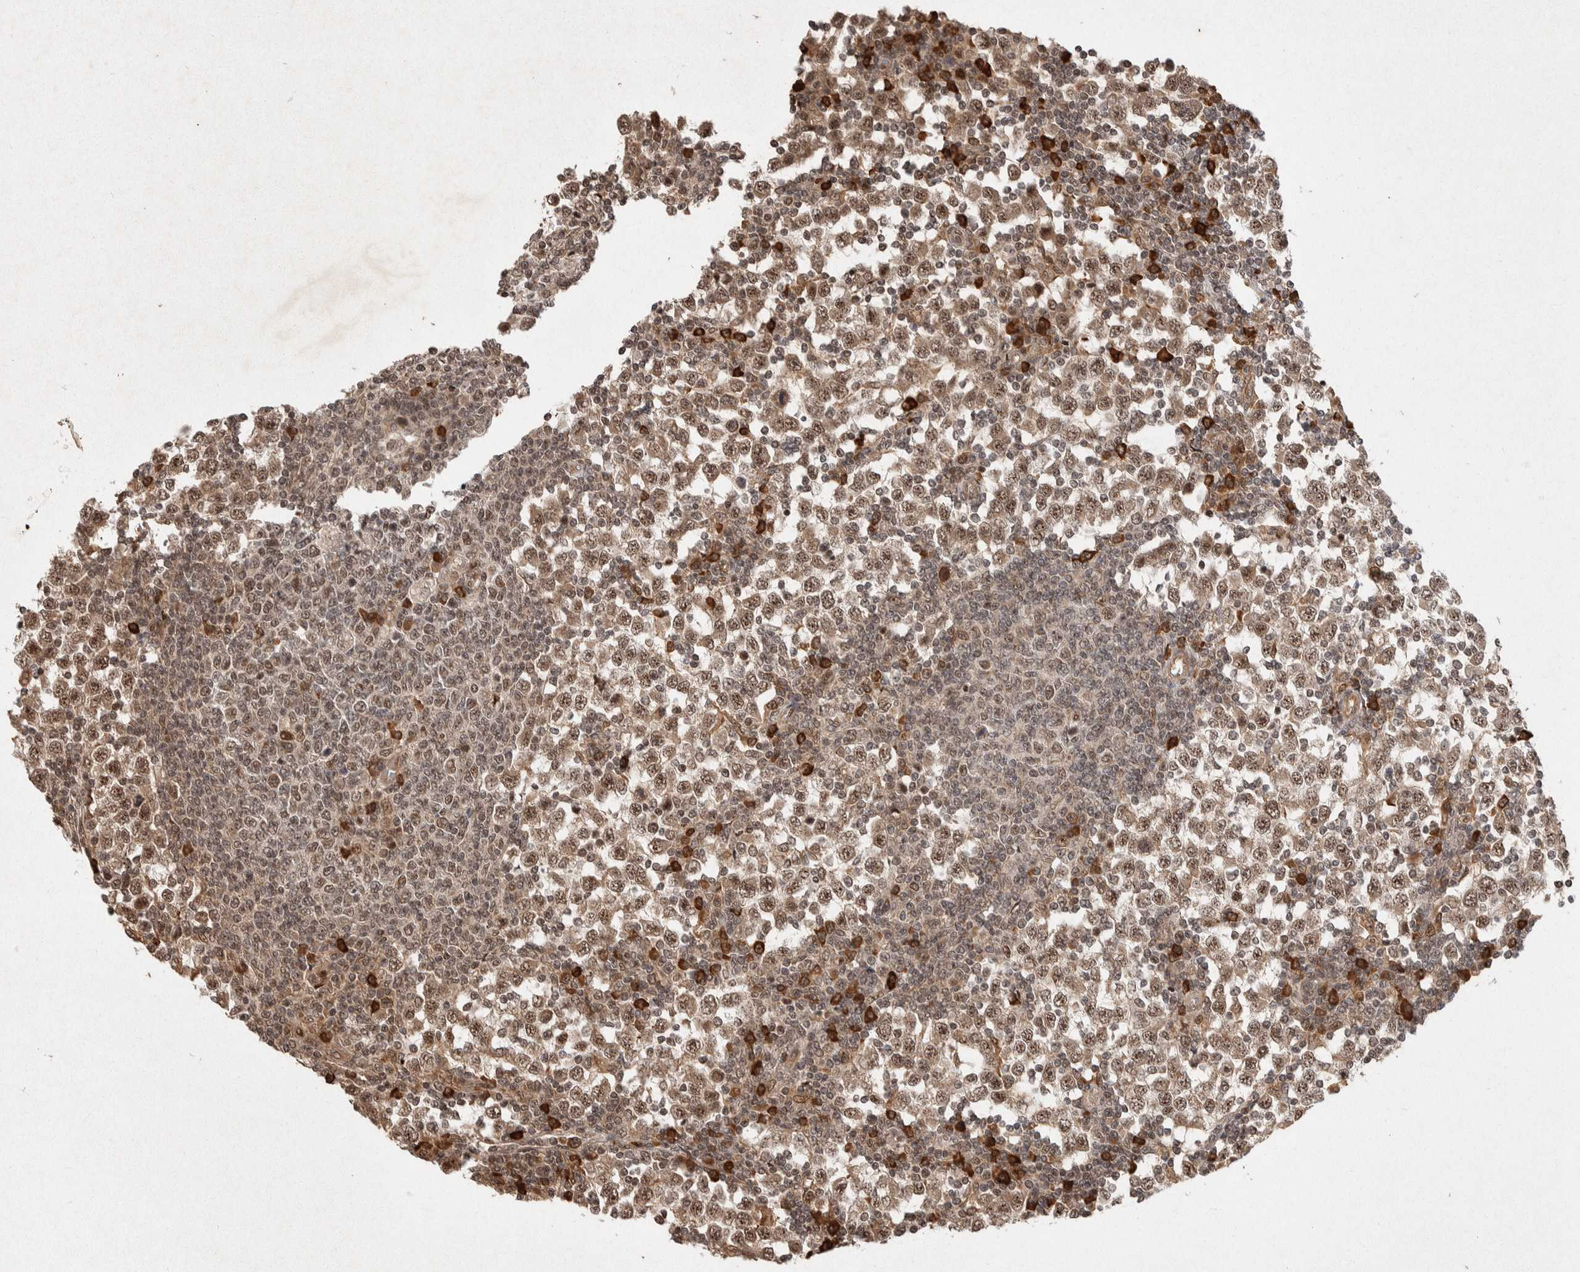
{"staining": {"intensity": "moderate", "quantity": ">75%", "location": "nuclear"}, "tissue": "testis cancer", "cell_type": "Tumor cells", "image_type": "cancer", "snomed": [{"axis": "morphology", "description": "Seminoma, NOS"}, {"axis": "topography", "description": "Testis"}], "caption": "DAB immunohistochemical staining of seminoma (testis) exhibits moderate nuclear protein staining in about >75% of tumor cells. The protein is shown in brown color, while the nuclei are stained blue.", "gene": "TOR1B", "patient": {"sex": "male", "age": 65}}